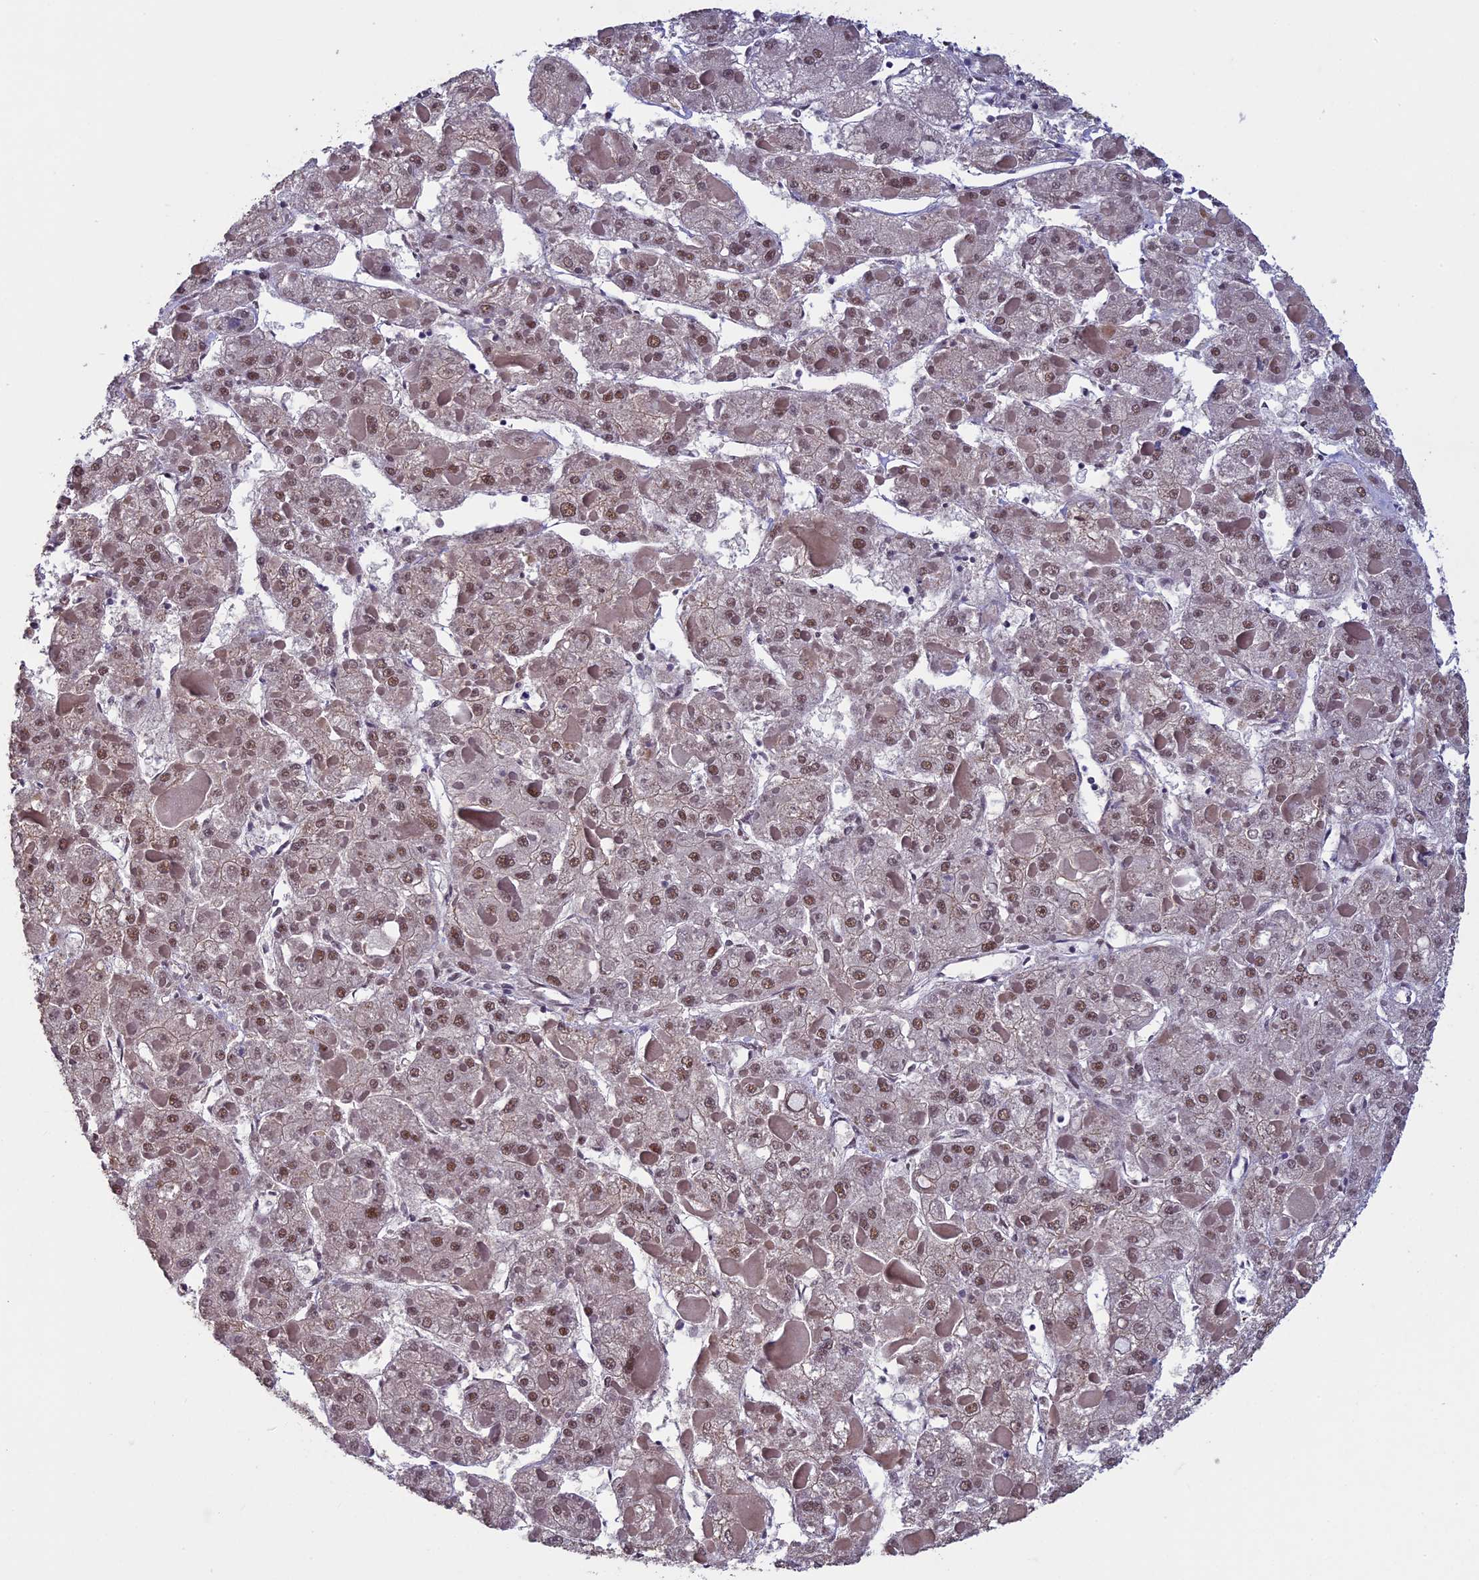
{"staining": {"intensity": "moderate", "quantity": ">75%", "location": "nuclear"}, "tissue": "liver cancer", "cell_type": "Tumor cells", "image_type": "cancer", "snomed": [{"axis": "morphology", "description": "Carcinoma, Hepatocellular, NOS"}, {"axis": "topography", "description": "Liver"}], "caption": "Liver cancer stained with DAB immunohistochemistry (IHC) exhibits medium levels of moderate nuclear positivity in about >75% of tumor cells.", "gene": "RNF40", "patient": {"sex": "female", "age": 73}}